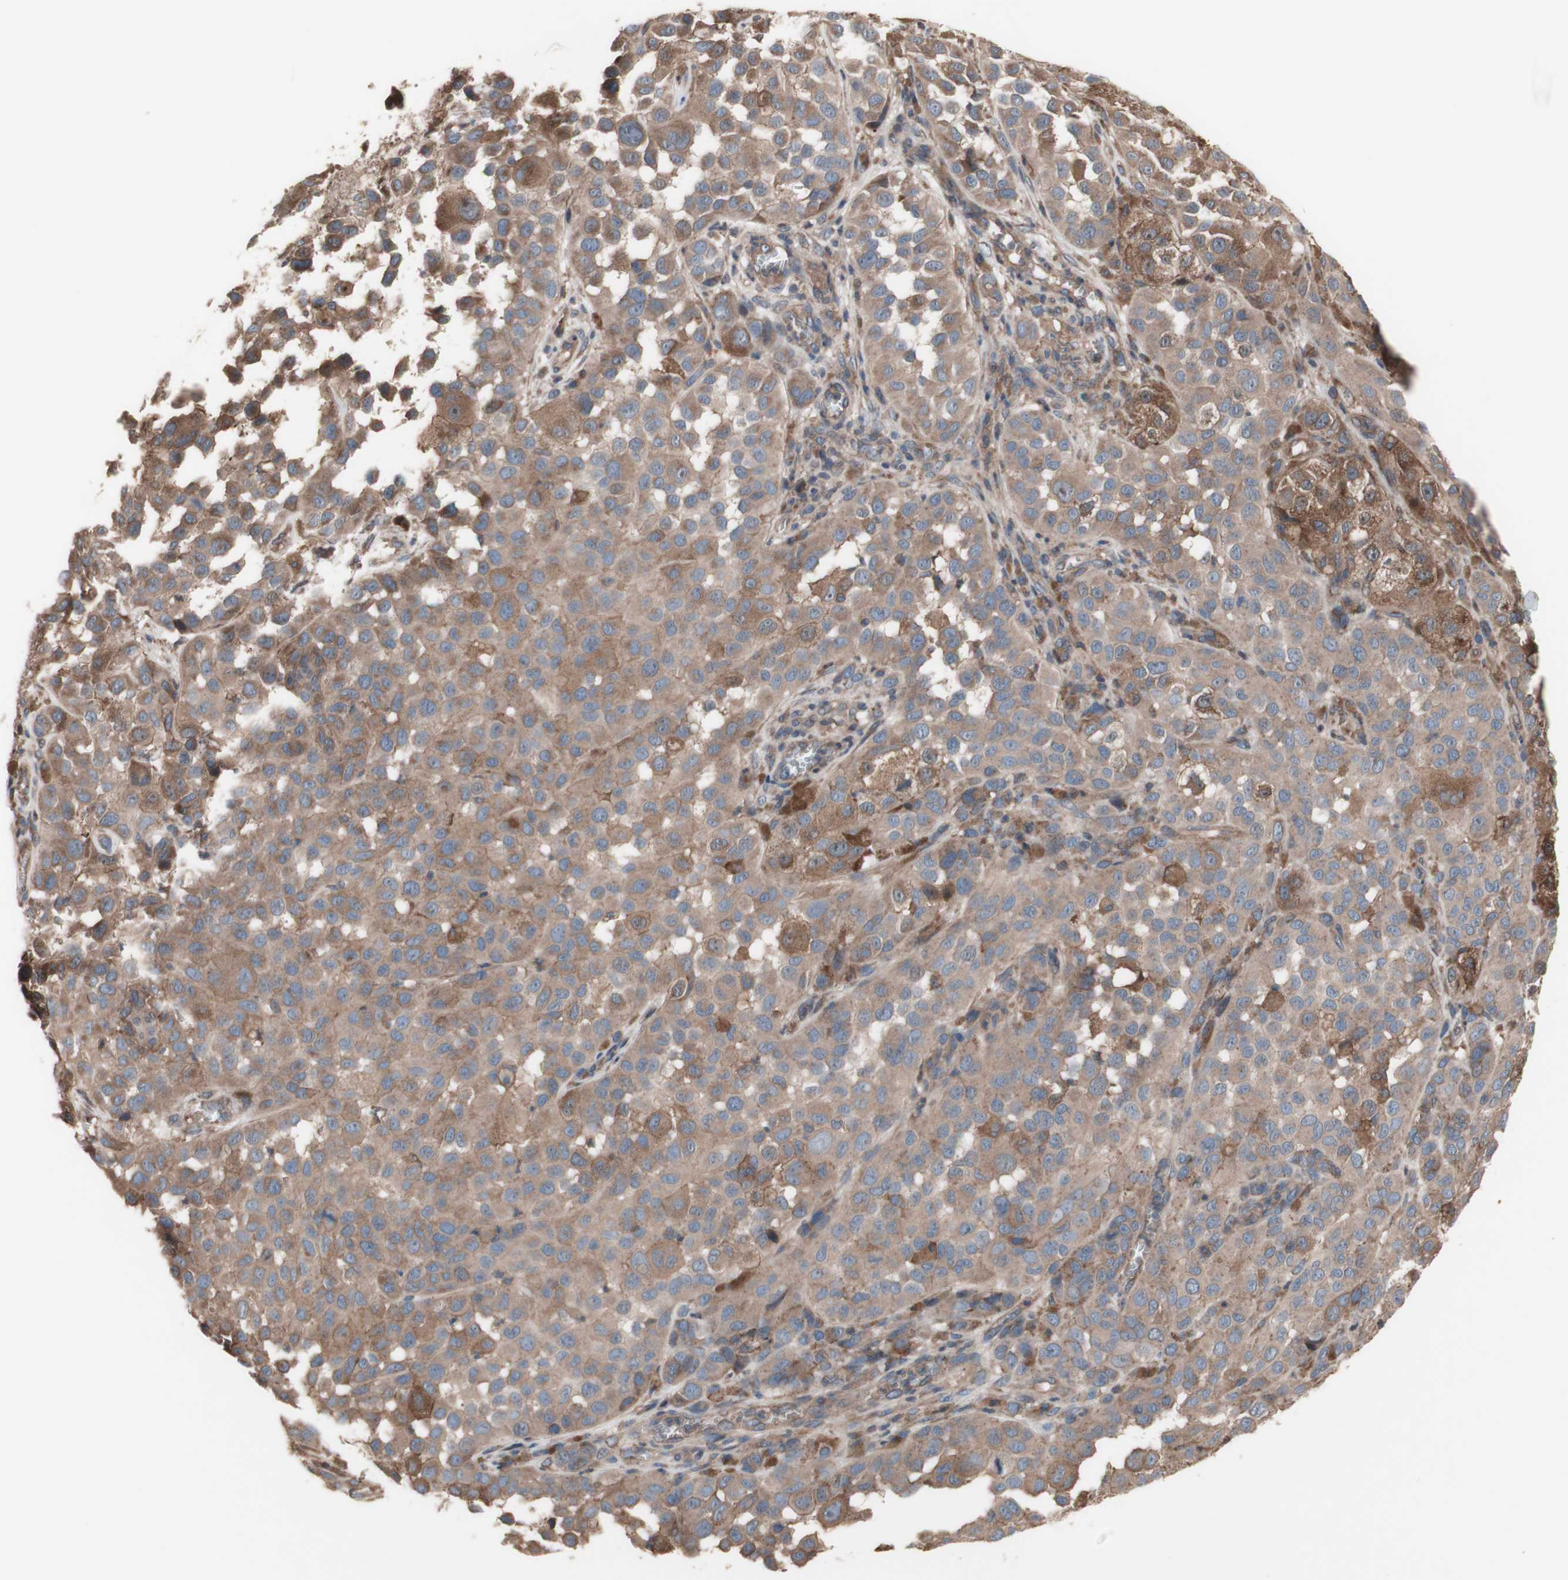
{"staining": {"intensity": "moderate", "quantity": ">75%", "location": "cytoplasmic/membranous"}, "tissue": "melanoma", "cell_type": "Tumor cells", "image_type": "cancer", "snomed": [{"axis": "morphology", "description": "Malignant melanoma, NOS"}, {"axis": "topography", "description": "Skin"}], "caption": "IHC micrograph of neoplastic tissue: malignant melanoma stained using IHC demonstrates medium levels of moderate protein expression localized specifically in the cytoplasmic/membranous of tumor cells, appearing as a cytoplasmic/membranous brown color.", "gene": "COPB1", "patient": {"sex": "male", "age": 96}}